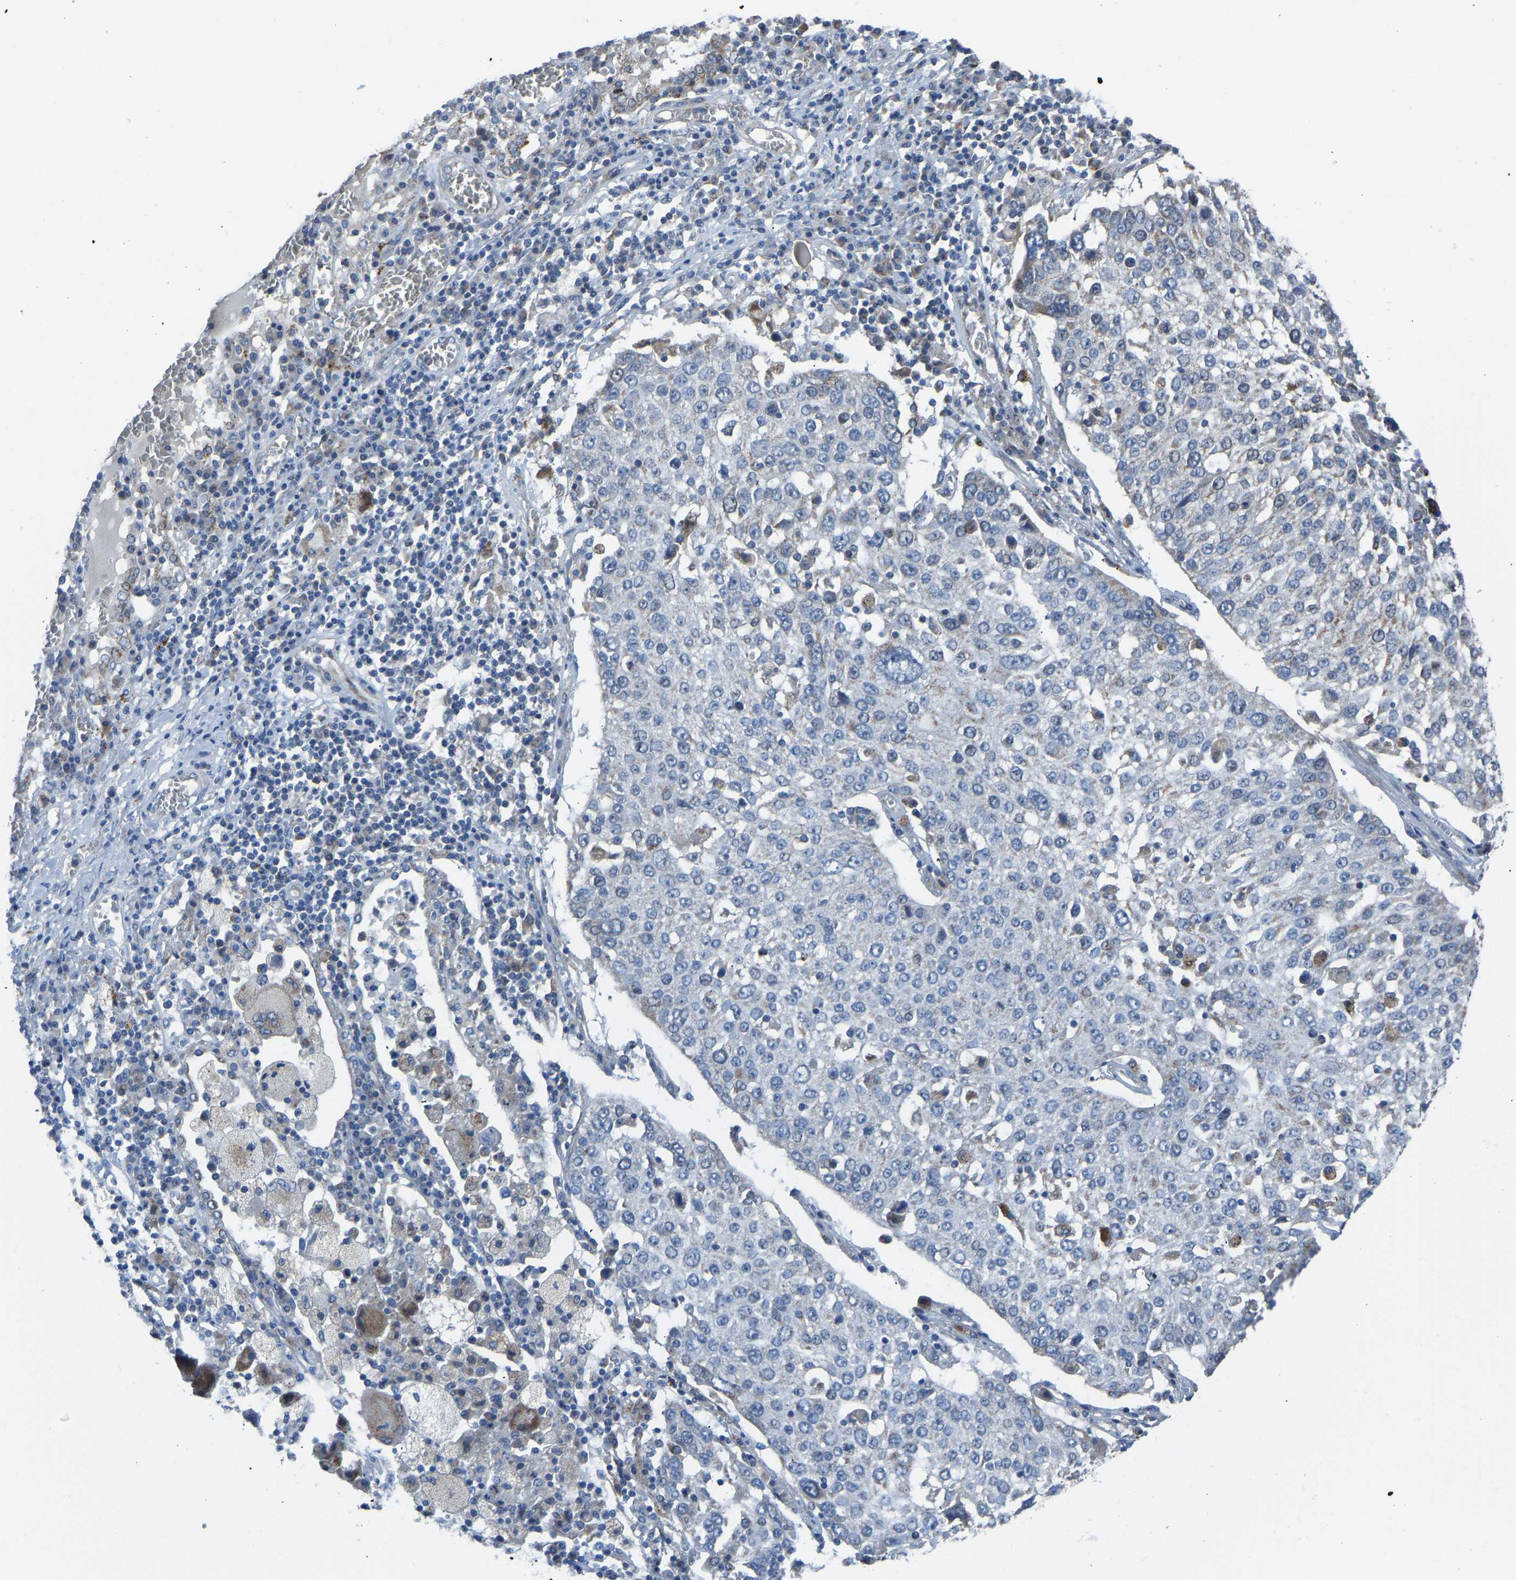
{"staining": {"intensity": "negative", "quantity": "none", "location": "none"}, "tissue": "lung cancer", "cell_type": "Tumor cells", "image_type": "cancer", "snomed": [{"axis": "morphology", "description": "Squamous cell carcinoma, NOS"}, {"axis": "topography", "description": "Lung"}], "caption": "Tumor cells are negative for brown protein staining in lung cancer. (Stains: DAB immunohistochemistry (IHC) with hematoxylin counter stain, Microscopy: brightfield microscopy at high magnification).", "gene": "SMIM20", "patient": {"sex": "male", "age": 65}}